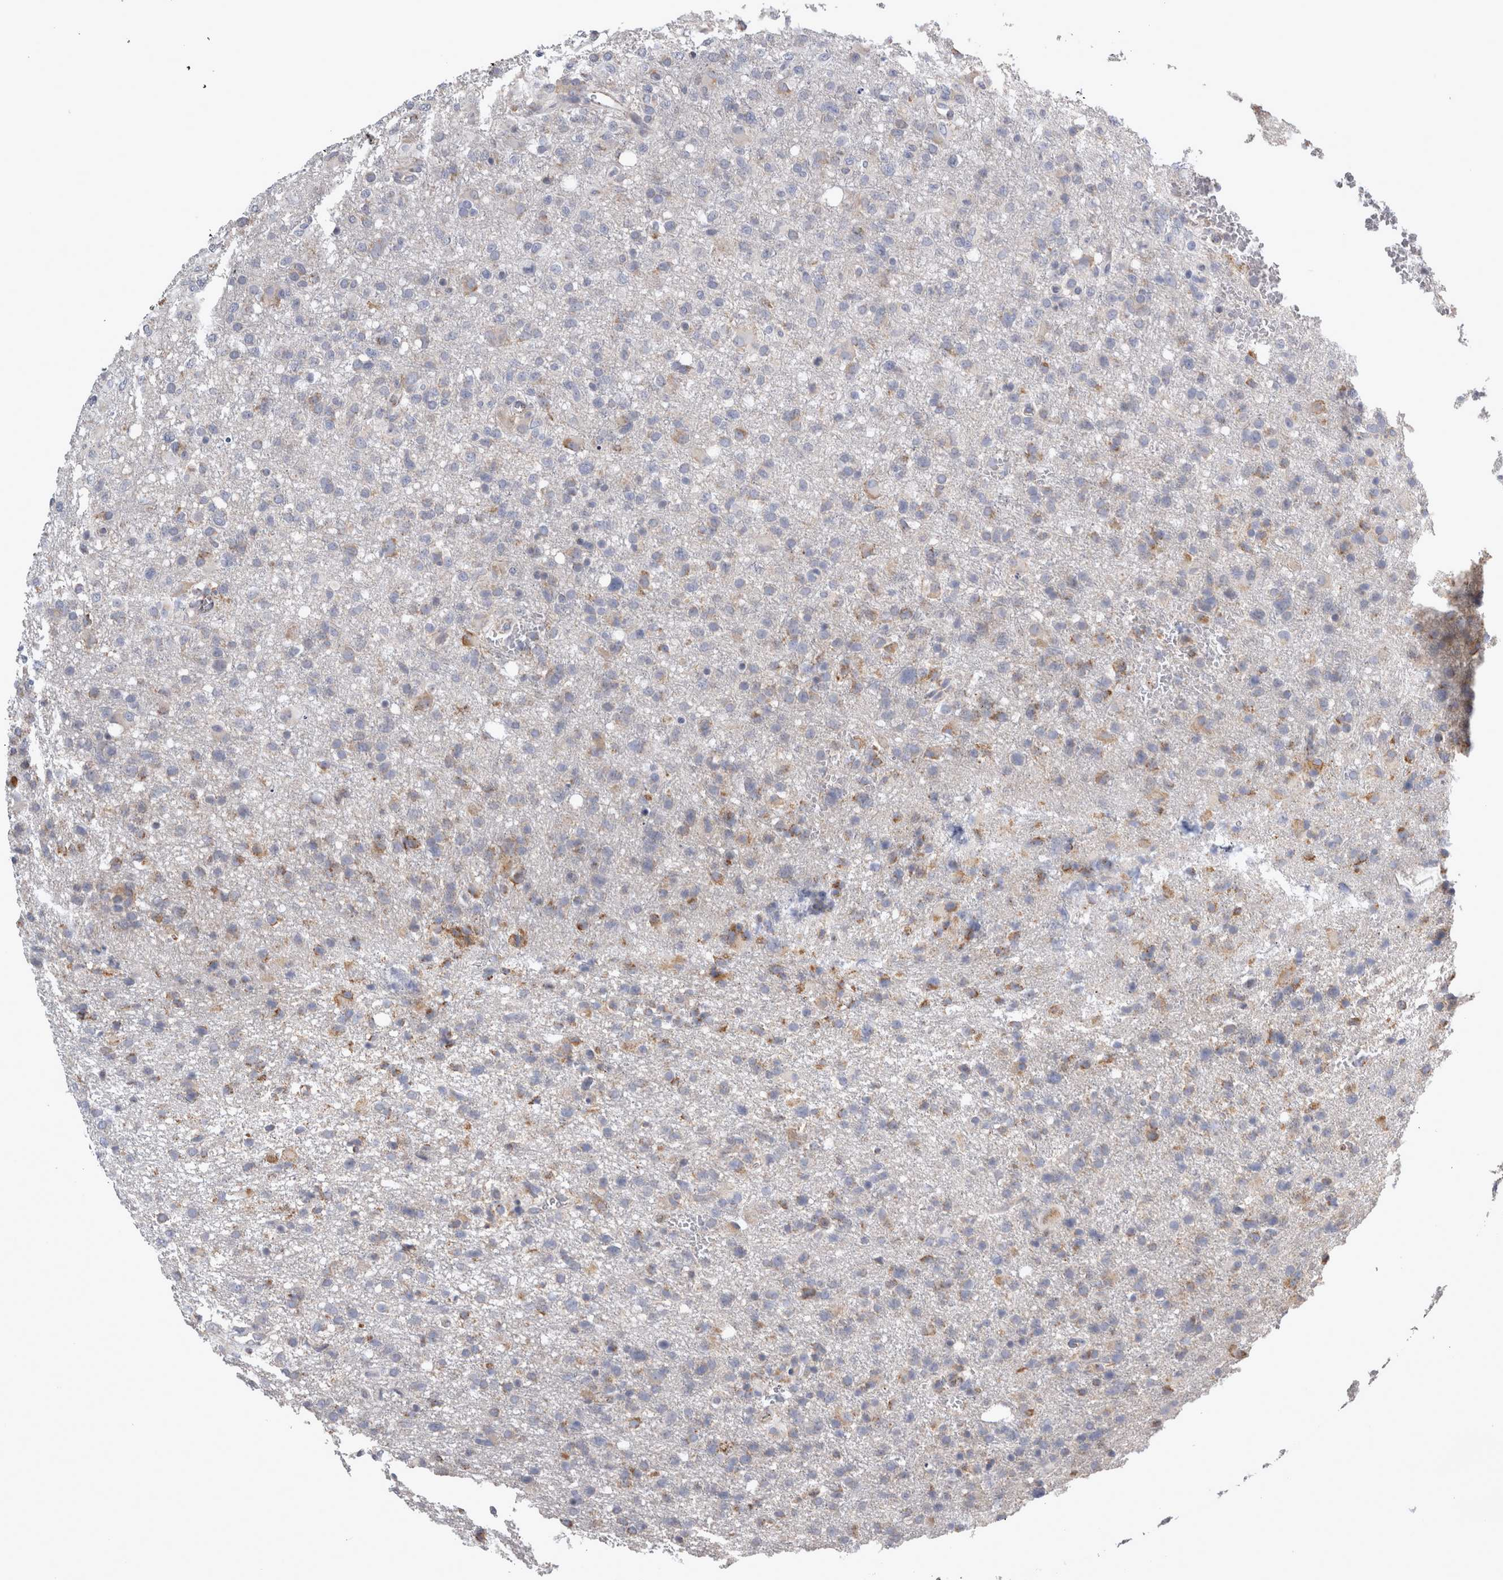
{"staining": {"intensity": "moderate", "quantity": "<25%", "location": "cytoplasmic/membranous"}, "tissue": "glioma", "cell_type": "Tumor cells", "image_type": "cancer", "snomed": [{"axis": "morphology", "description": "Glioma, malignant, High grade"}, {"axis": "topography", "description": "Brain"}], "caption": "Protein analysis of glioma tissue shows moderate cytoplasmic/membranous positivity in approximately <25% of tumor cells. Immunohistochemistry (ihc) stains the protein of interest in brown and the nuclei are stained blue.", "gene": "TCAP", "patient": {"sex": "female", "age": 57}}